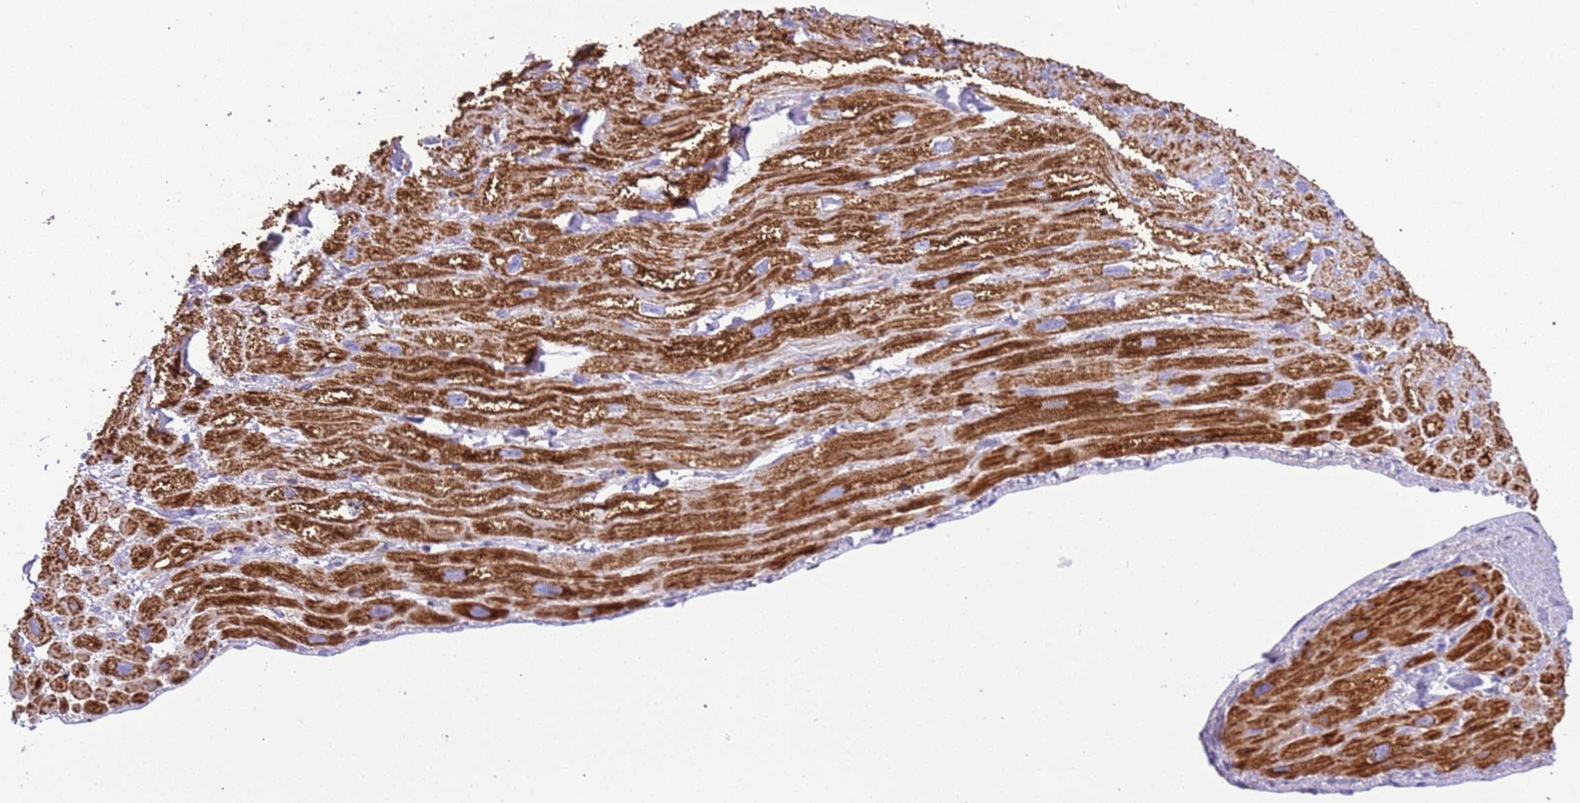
{"staining": {"intensity": "strong", "quantity": "25%-75%", "location": "cytoplasmic/membranous"}, "tissue": "heart muscle", "cell_type": "Cardiomyocytes", "image_type": "normal", "snomed": [{"axis": "morphology", "description": "Normal tissue, NOS"}, {"axis": "topography", "description": "Heart"}], "caption": "Human heart muscle stained with a brown dye displays strong cytoplasmic/membranous positive positivity in about 25%-75% of cardiomyocytes.", "gene": "SUCLG2", "patient": {"sex": "male", "age": 65}}